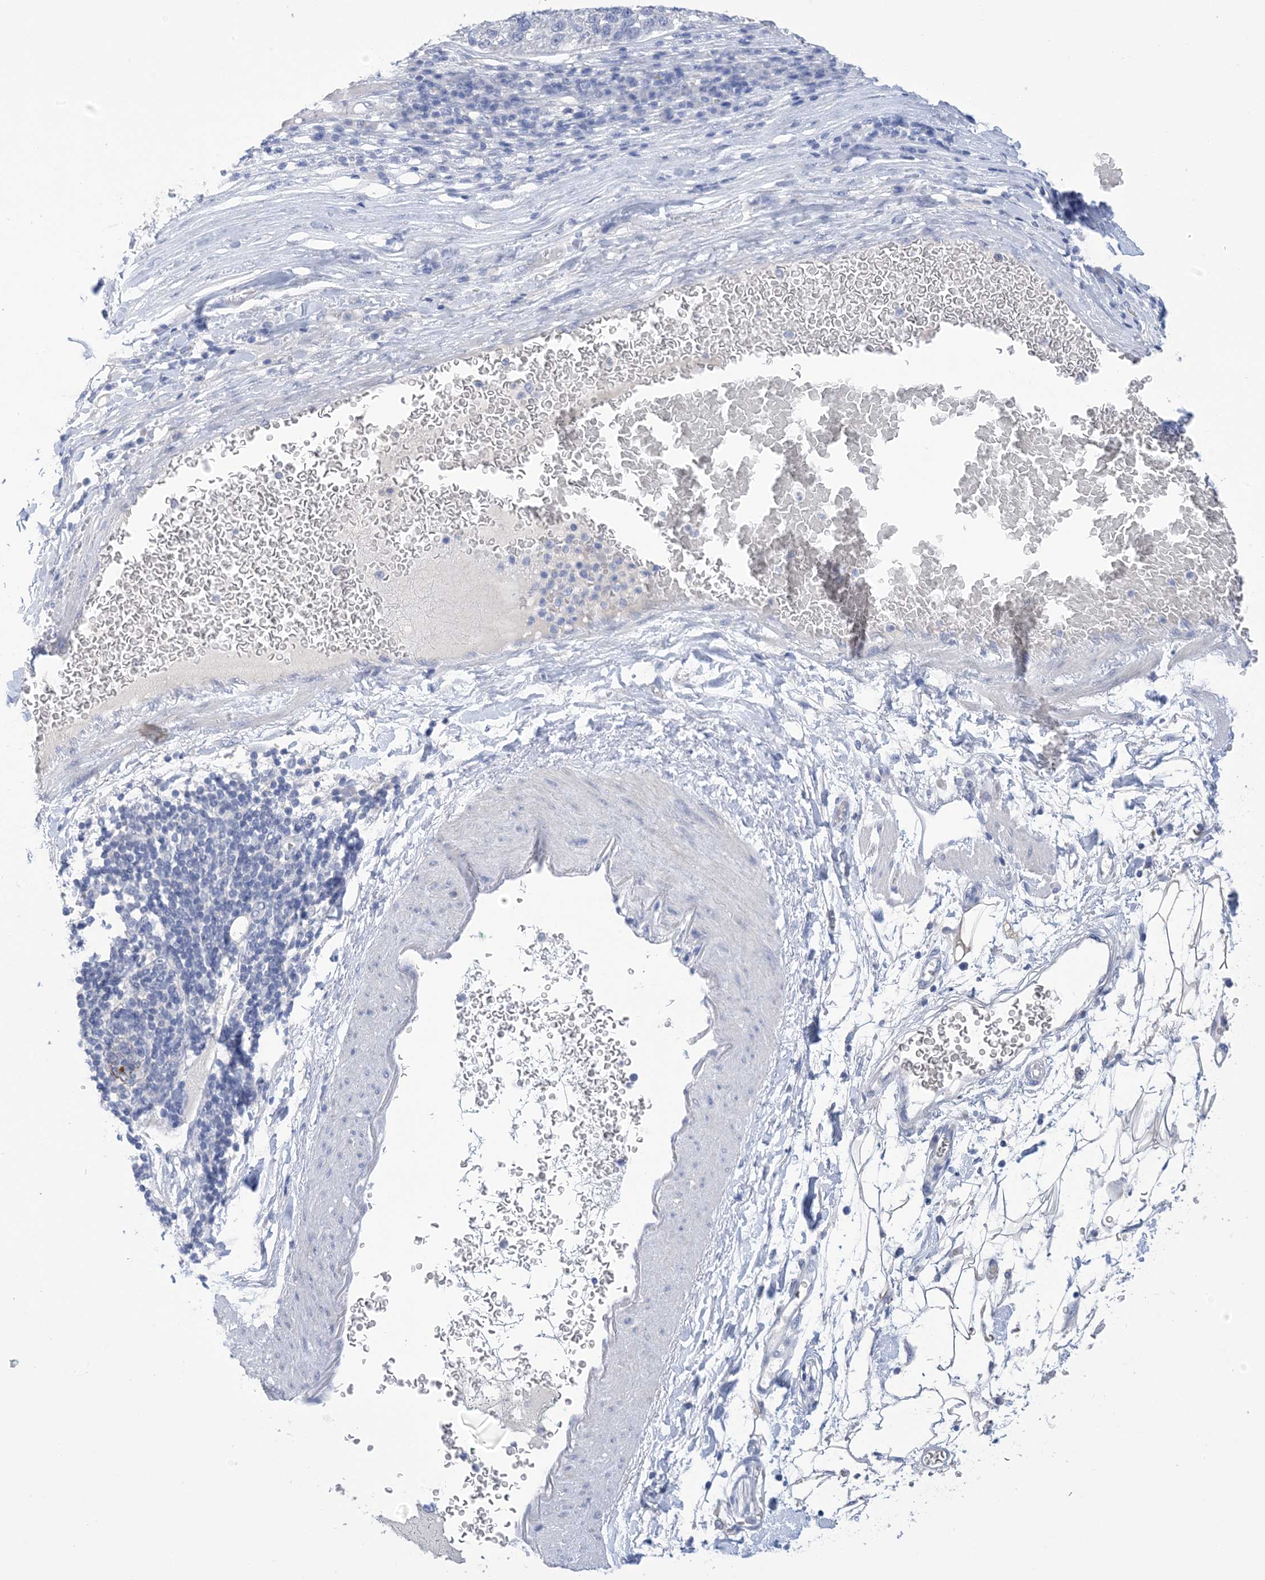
{"staining": {"intensity": "negative", "quantity": "none", "location": "none"}, "tissue": "pancreatic cancer", "cell_type": "Tumor cells", "image_type": "cancer", "snomed": [{"axis": "morphology", "description": "Adenocarcinoma, NOS"}, {"axis": "topography", "description": "Pancreas"}], "caption": "Immunohistochemistry micrograph of pancreatic cancer stained for a protein (brown), which displays no staining in tumor cells. The staining was performed using DAB (3,3'-diaminobenzidine) to visualize the protein expression in brown, while the nuclei were stained in blue with hematoxylin (Magnification: 20x).", "gene": "DSC3", "patient": {"sex": "female", "age": 61}}